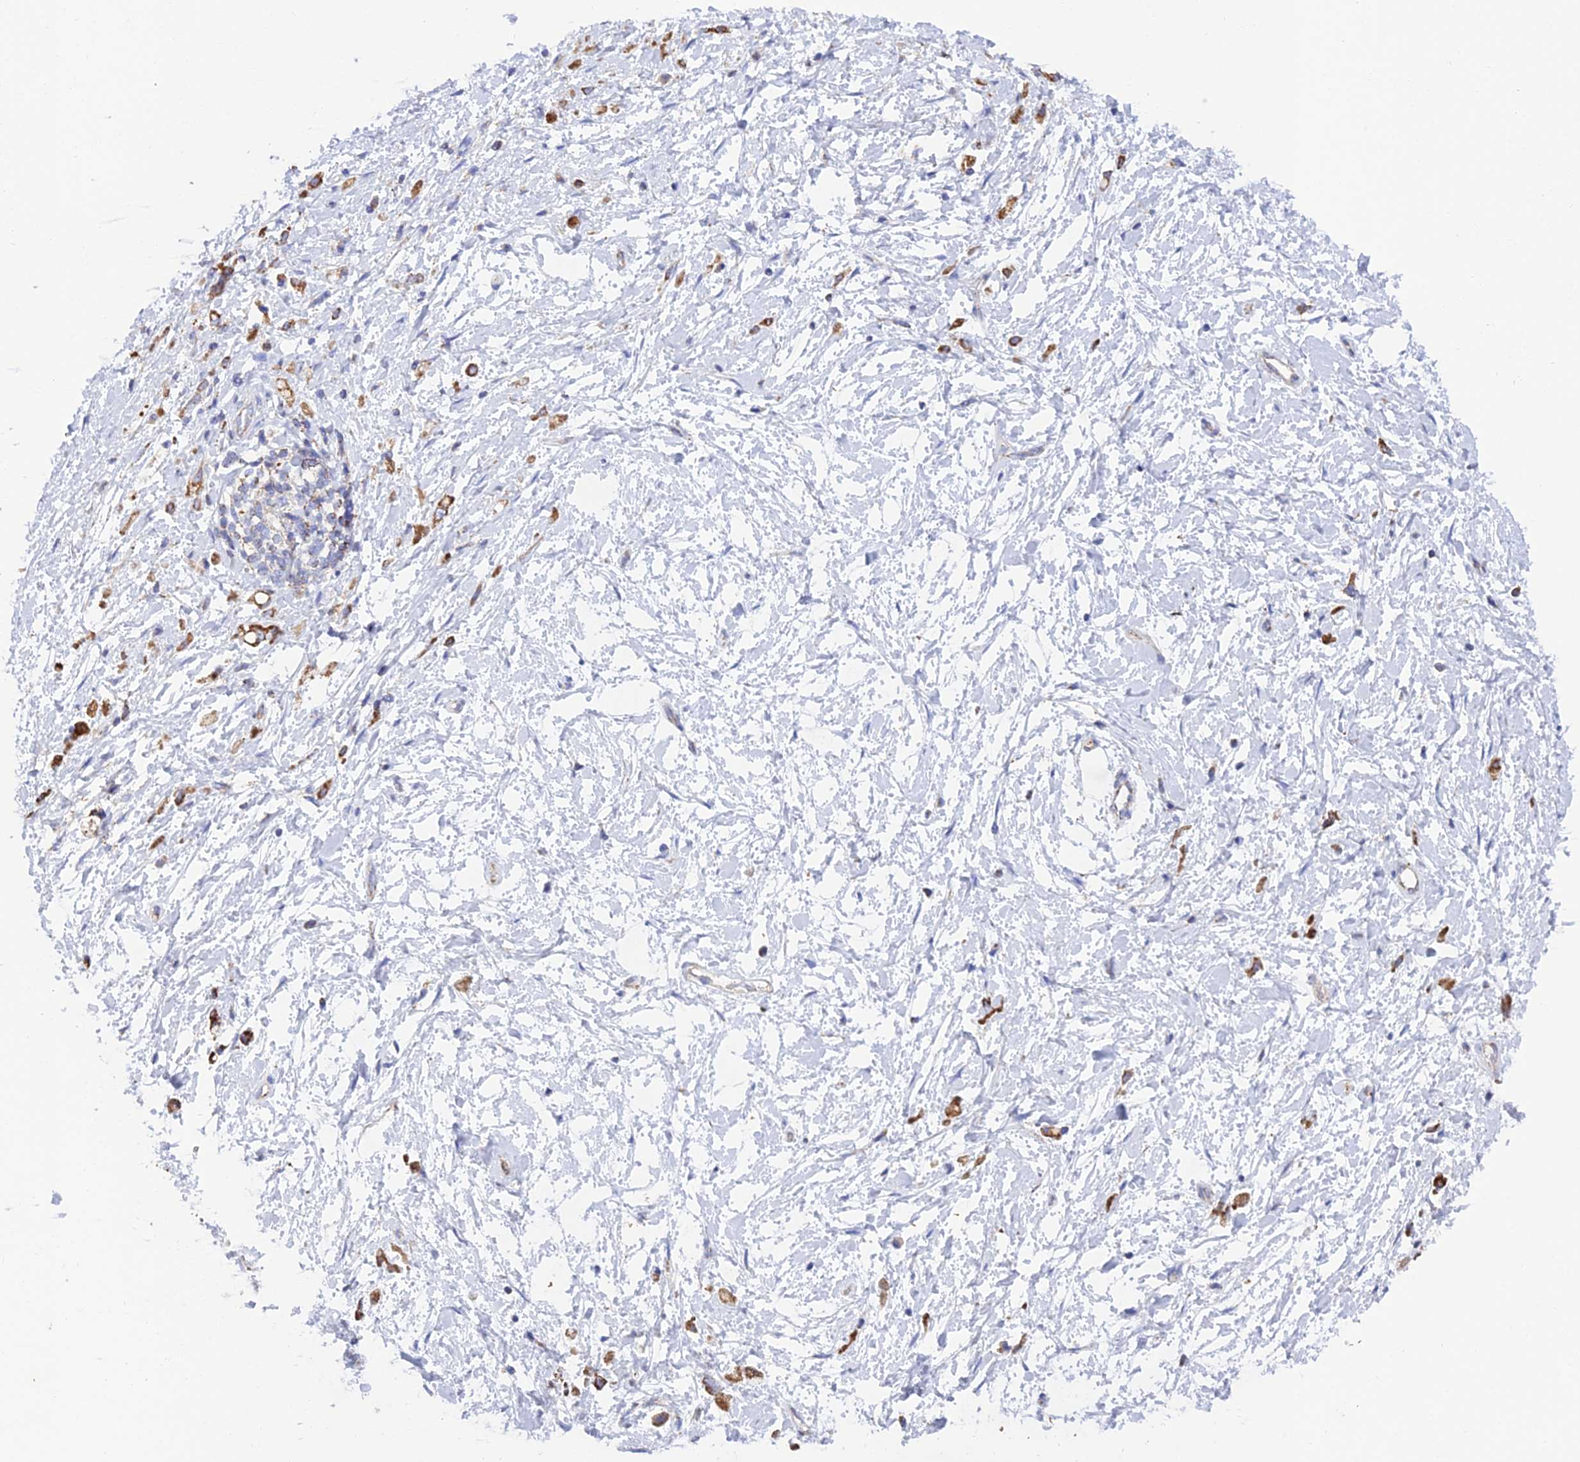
{"staining": {"intensity": "moderate", "quantity": ">75%", "location": "cytoplasmic/membranous"}, "tissue": "stomach cancer", "cell_type": "Tumor cells", "image_type": "cancer", "snomed": [{"axis": "morphology", "description": "Adenocarcinoma, NOS"}, {"axis": "topography", "description": "Stomach"}], "caption": "A medium amount of moderate cytoplasmic/membranous staining is seen in about >75% of tumor cells in adenocarcinoma (stomach) tissue.", "gene": "CSPG4", "patient": {"sex": "female", "age": 60}}